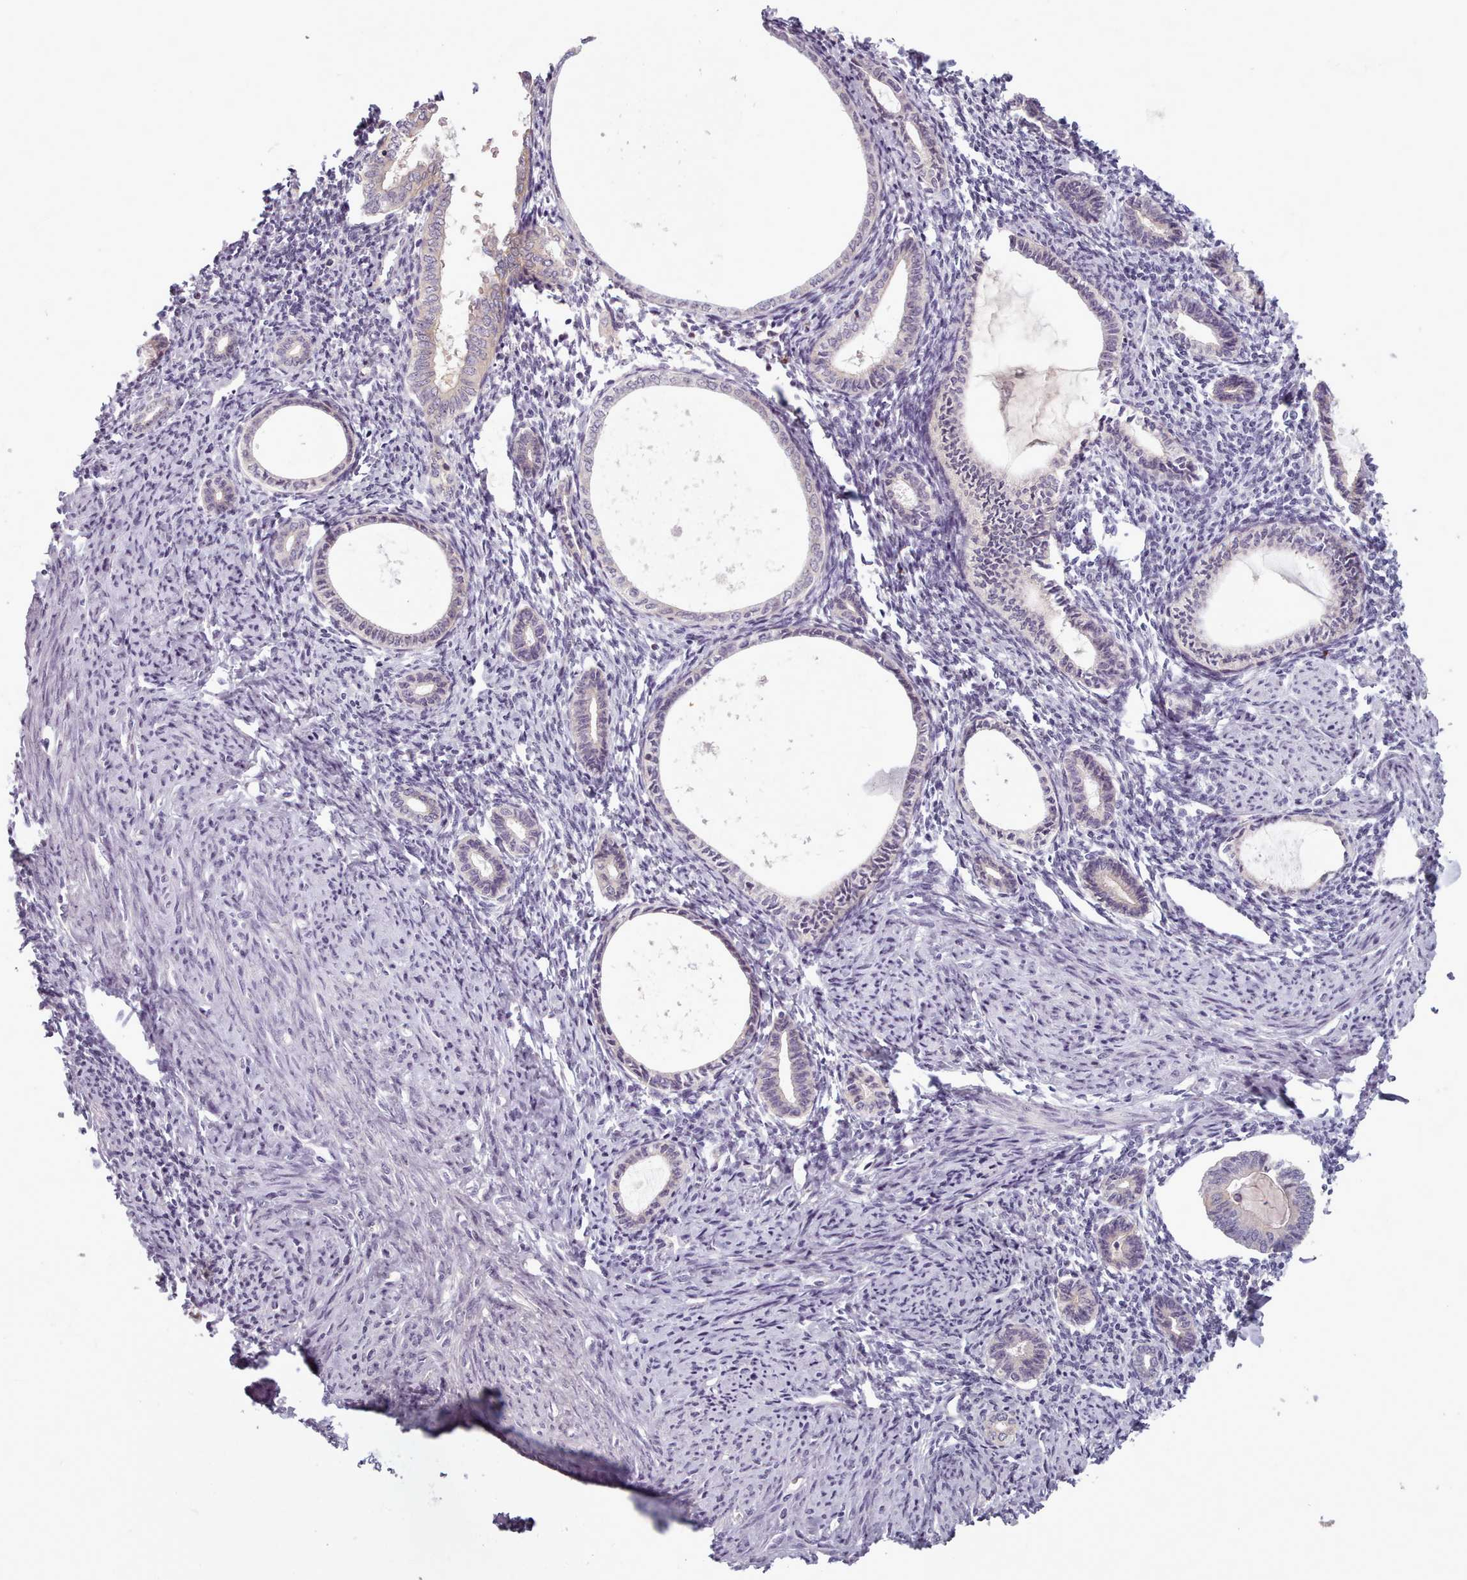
{"staining": {"intensity": "negative", "quantity": "none", "location": "none"}, "tissue": "endometrium", "cell_type": "Cells in endometrial stroma", "image_type": "normal", "snomed": [{"axis": "morphology", "description": "Normal tissue, NOS"}, {"axis": "topography", "description": "Endometrium"}], "caption": "DAB (3,3'-diaminobenzidine) immunohistochemical staining of benign human endometrium shows no significant staining in cells in endometrial stroma. Brightfield microscopy of immunohistochemistry (IHC) stained with DAB (brown) and hematoxylin (blue), captured at high magnification.", "gene": "NT5DC2", "patient": {"sex": "female", "age": 63}}